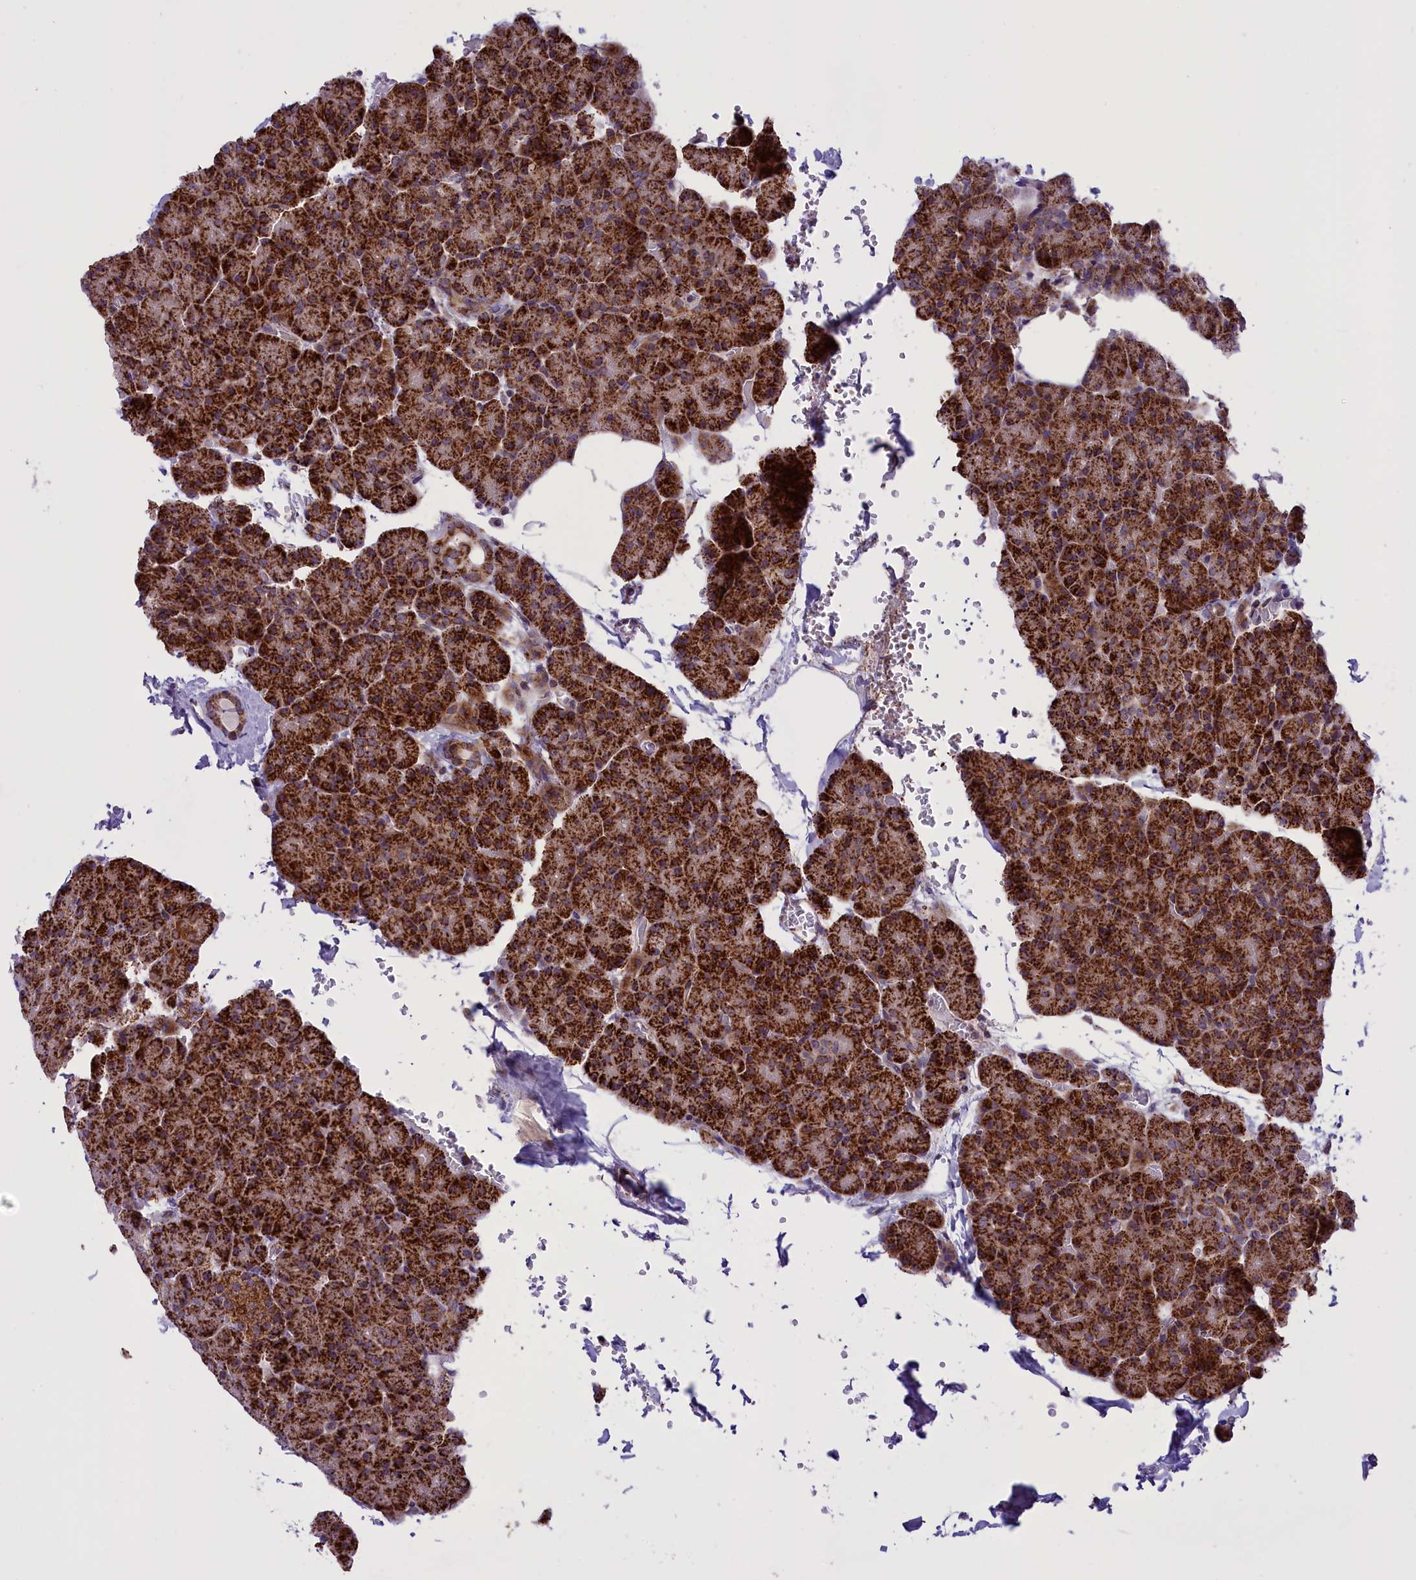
{"staining": {"intensity": "strong", "quantity": ">75%", "location": "cytoplasmic/membranous"}, "tissue": "pancreas", "cell_type": "Exocrine glandular cells", "image_type": "normal", "snomed": [{"axis": "morphology", "description": "Normal tissue, NOS"}, {"axis": "topography", "description": "Pancreas"}], "caption": "Immunohistochemical staining of benign human pancreas demonstrates >75% levels of strong cytoplasmic/membranous protein staining in about >75% of exocrine glandular cells.", "gene": "NDUFS5", "patient": {"sex": "female", "age": 35}}